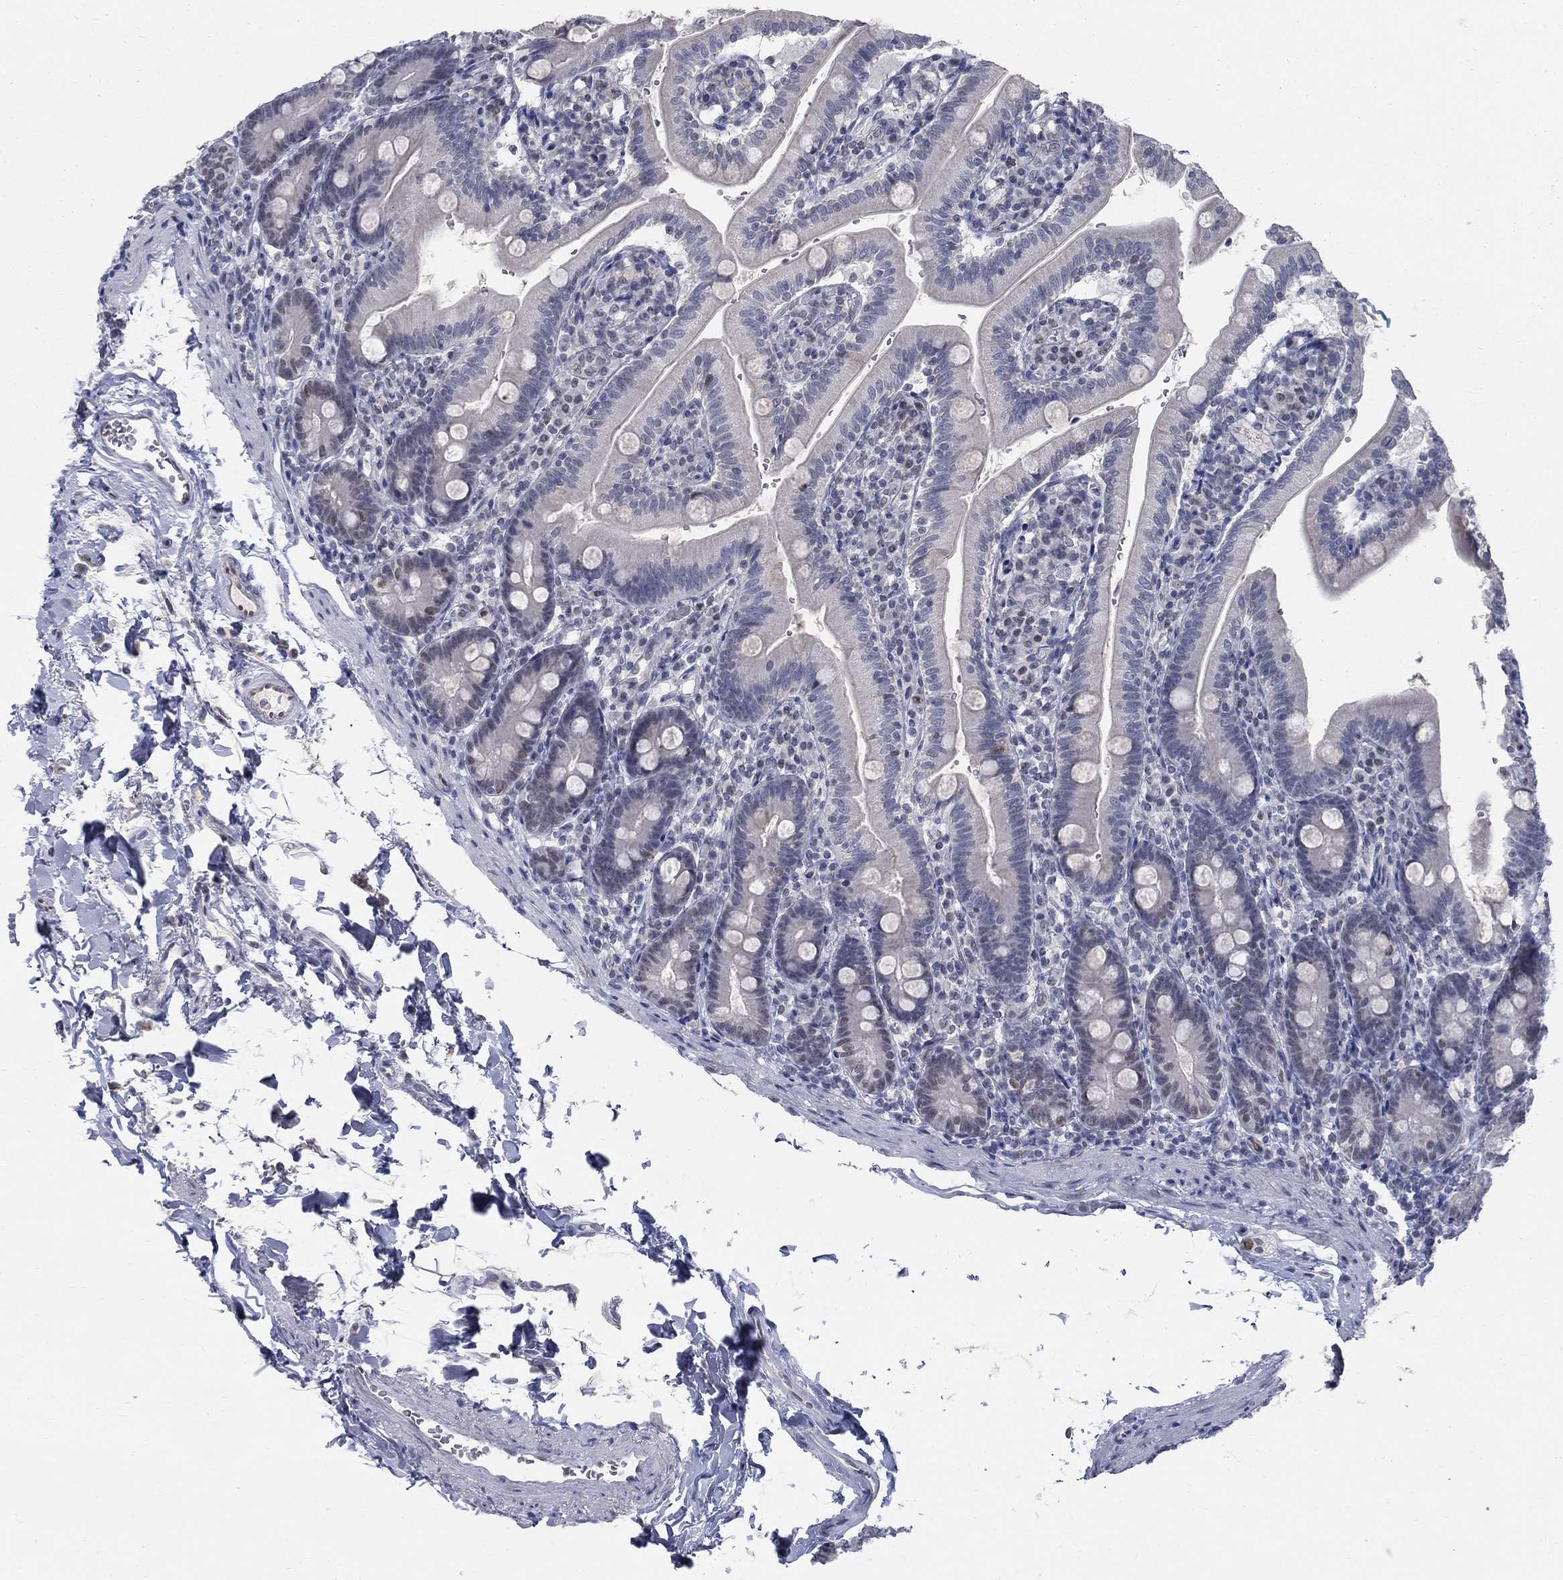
{"staining": {"intensity": "negative", "quantity": "none", "location": "none"}, "tissue": "duodenum", "cell_type": "Glandular cells", "image_type": "normal", "snomed": [{"axis": "morphology", "description": "Normal tissue, NOS"}, {"axis": "topography", "description": "Duodenum"}], "caption": "This is an IHC image of normal duodenum. There is no positivity in glandular cells.", "gene": "GCFC2", "patient": {"sex": "female", "age": 67}}